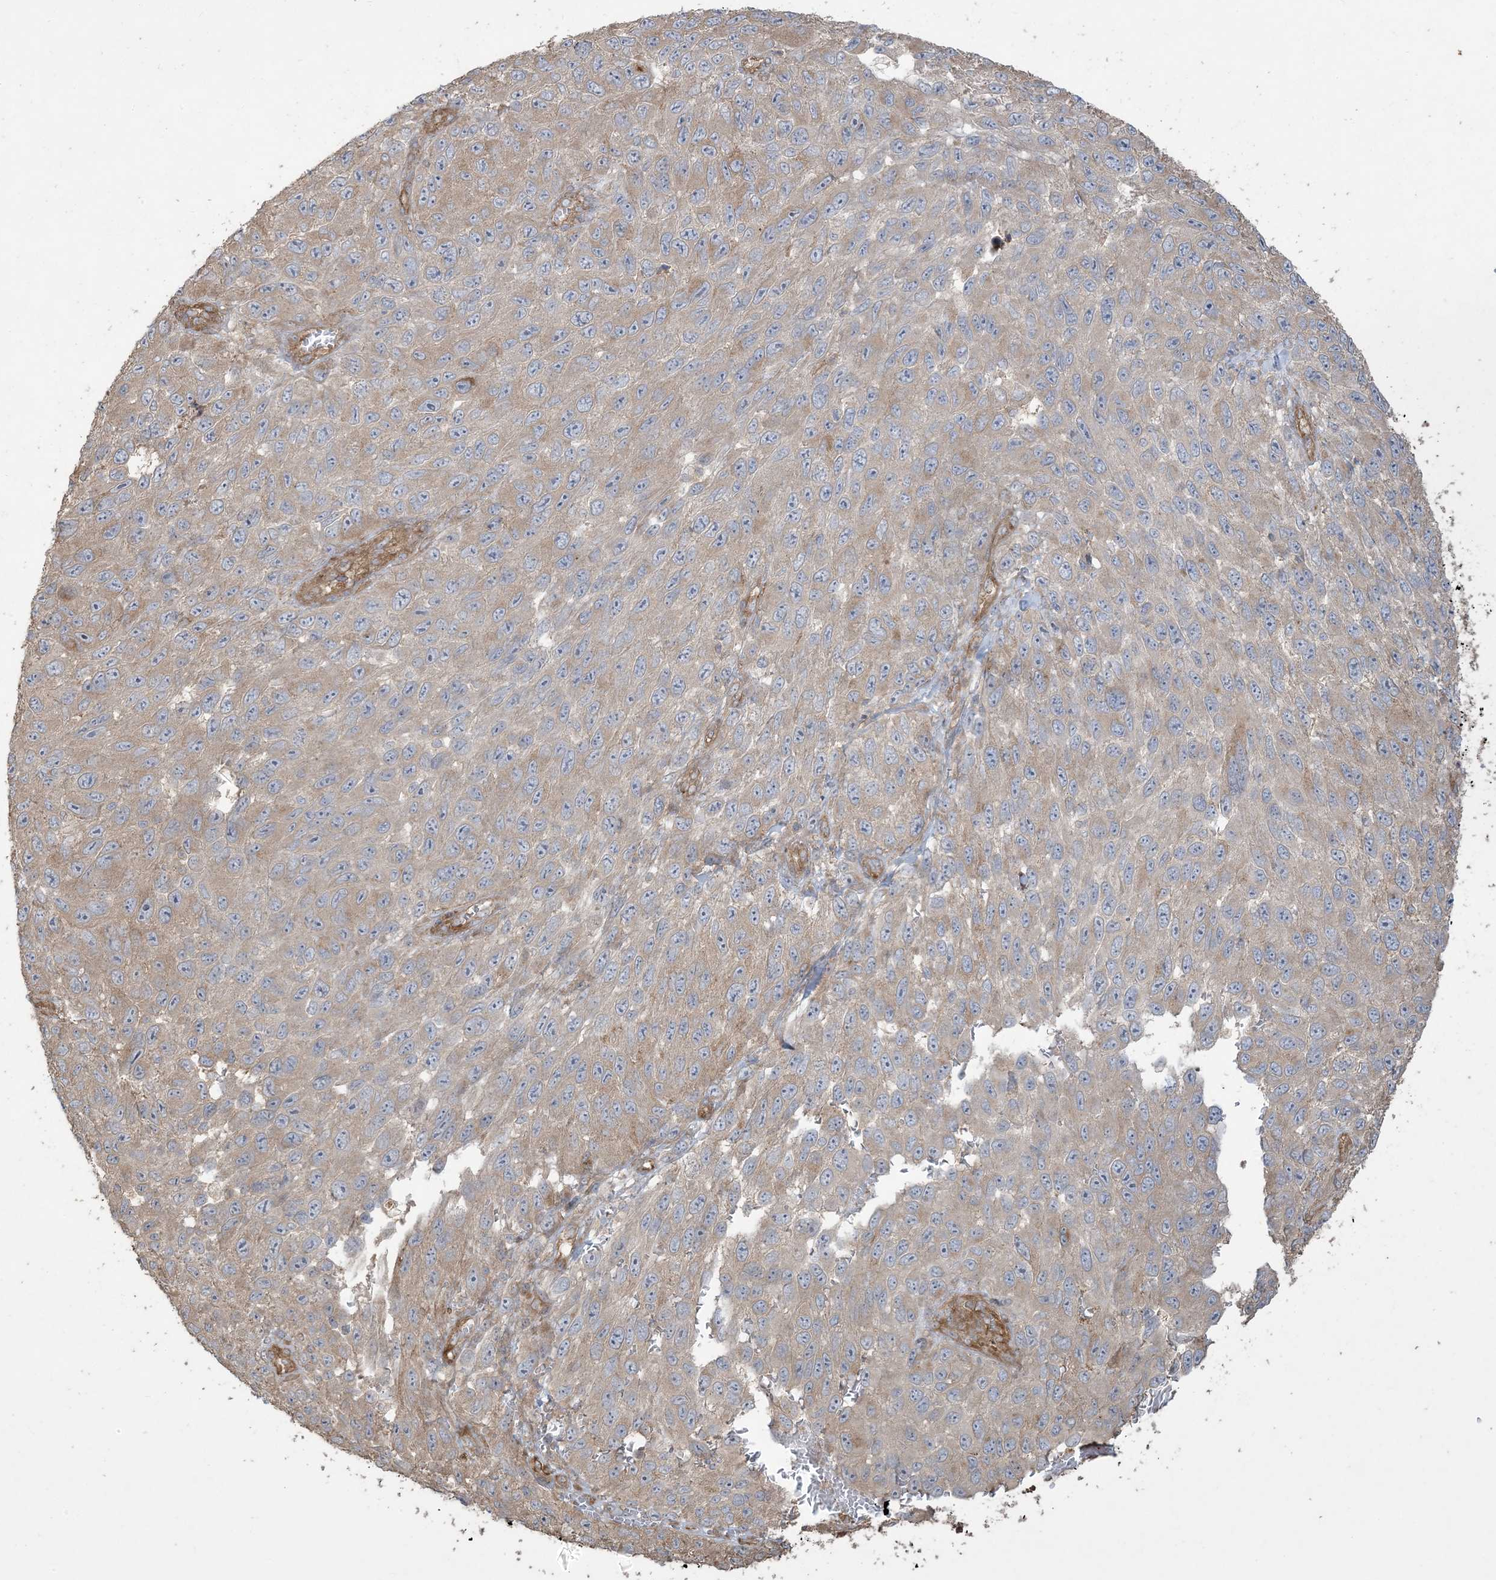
{"staining": {"intensity": "weak", "quantity": "<25%", "location": "cytoplasmic/membranous"}, "tissue": "melanoma", "cell_type": "Tumor cells", "image_type": "cancer", "snomed": [{"axis": "morphology", "description": "Malignant melanoma, NOS"}, {"axis": "topography", "description": "Skin"}], "caption": "This is an IHC micrograph of malignant melanoma. There is no expression in tumor cells.", "gene": "KLHL18", "patient": {"sex": "female", "age": 96}}